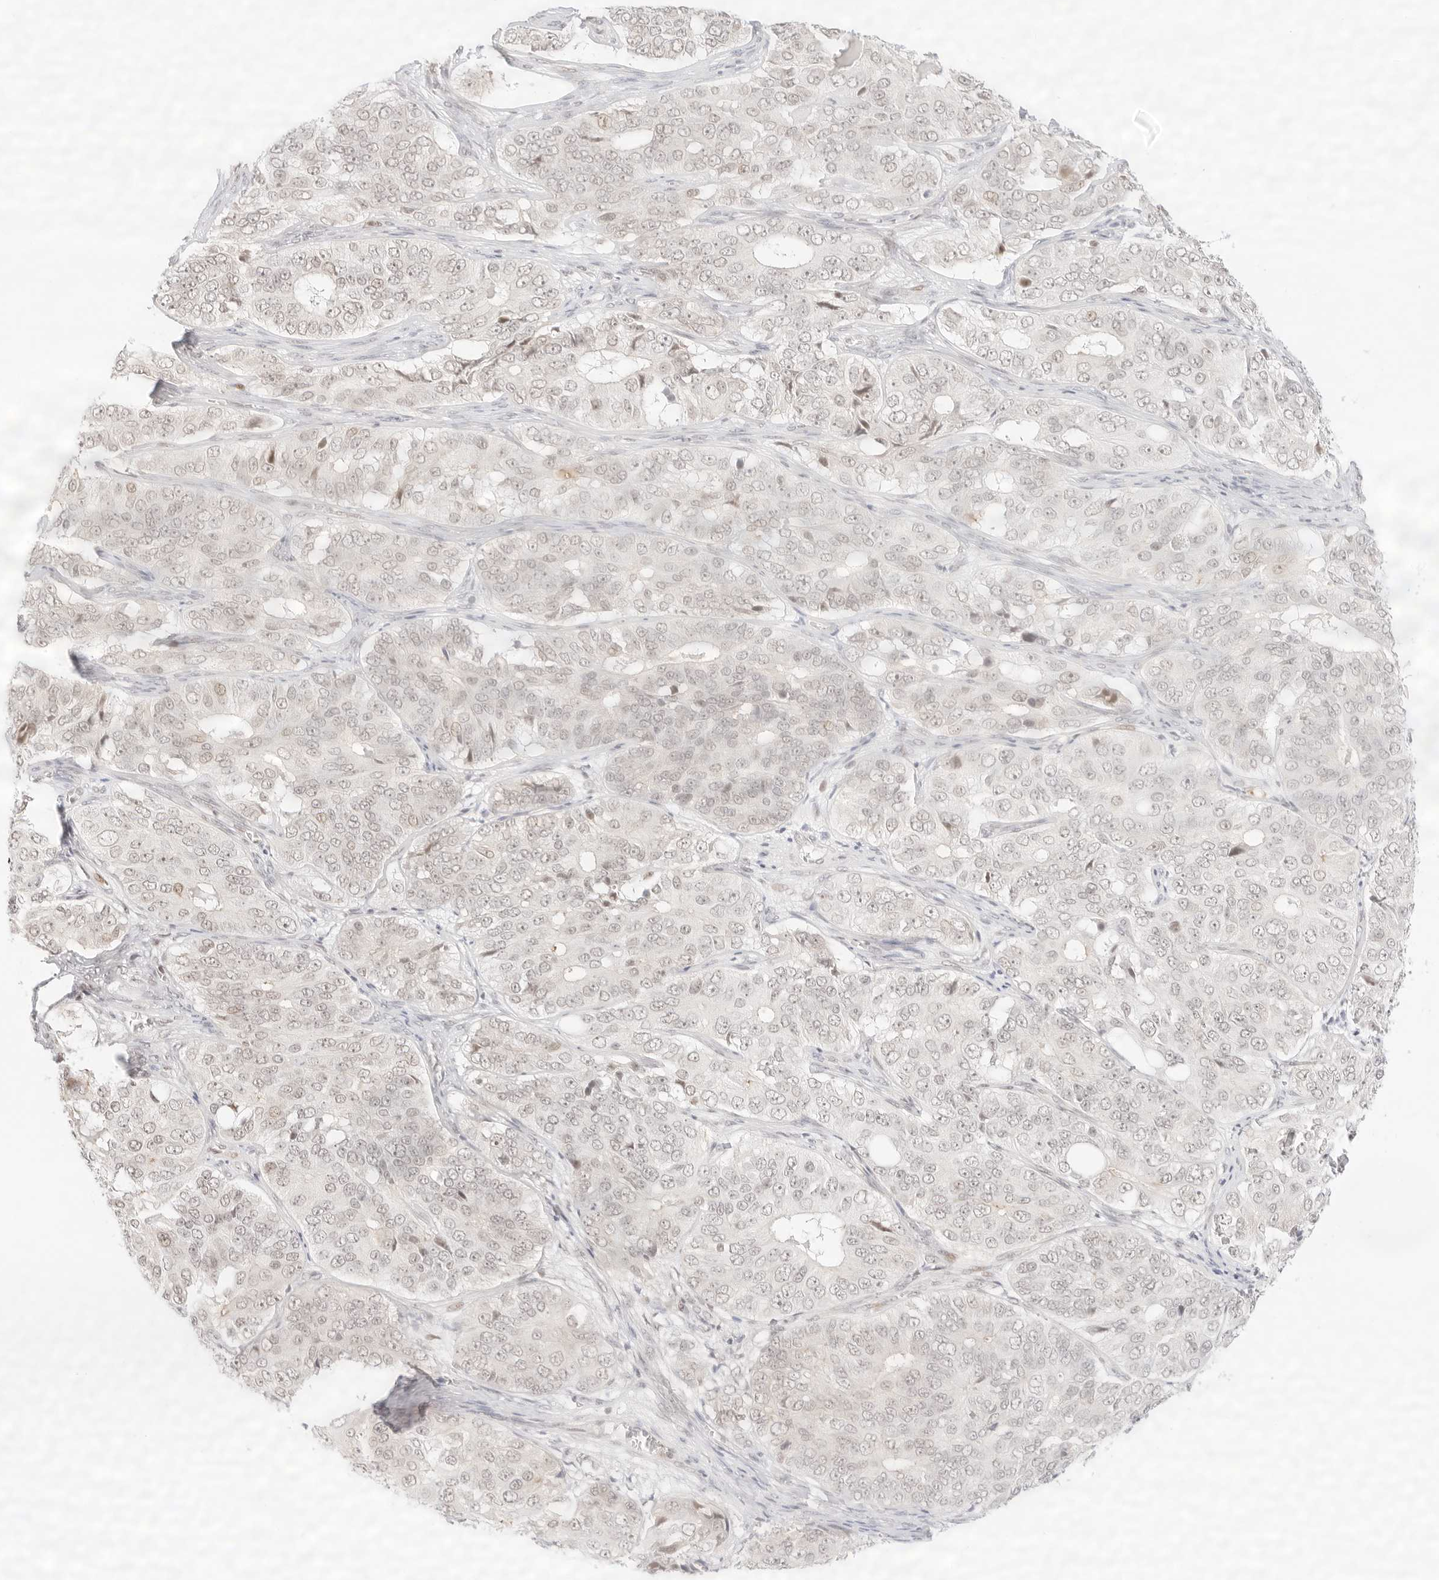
{"staining": {"intensity": "negative", "quantity": "none", "location": "none"}, "tissue": "ovarian cancer", "cell_type": "Tumor cells", "image_type": "cancer", "snomed": [{"axis": "morphology", "description": "Carcinoma, endometroid"}, {"axis": "topography", "description": "Ovary"}], "caption": "There is no significant staining in tumor cells of ovarian cancer (endometroid carcinoma).", "gene": "GNAS", "patient": {"sex": "female", "age": 51}}